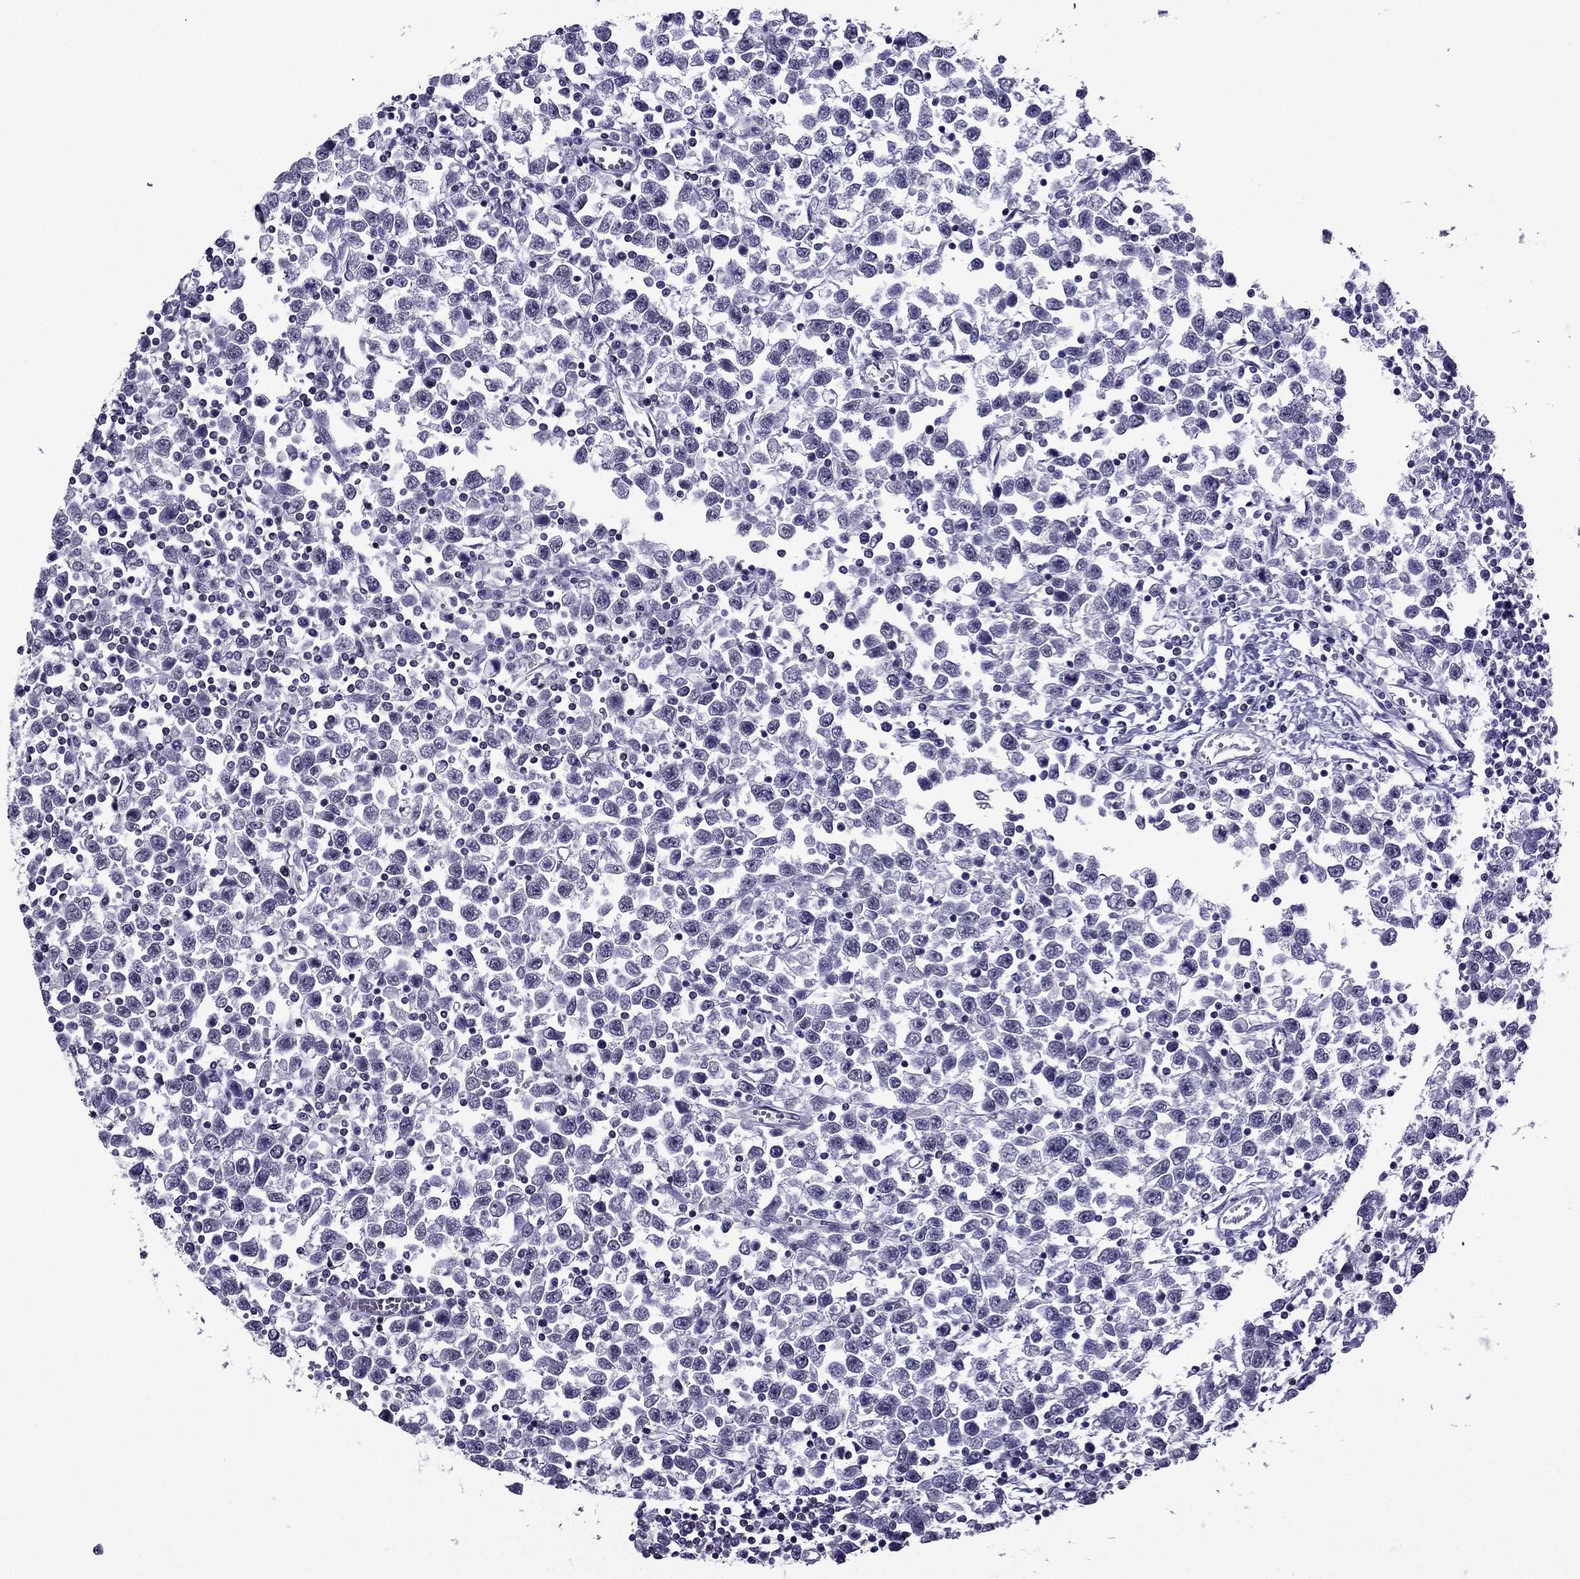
{"staining": {"intensity": "negative", "quantity": "none", "location": "none"}, "tissue": "testis cancer", "cell_type": "Tumor cells", "image_type": "cancer", "snomed": [{"axis": "morphology", "description": "Seminoma, NOS"}, {"axis": "topography", "description": "Testis"}], "caption": "Tumor cells show no significant protein positivity in testis cancer. (DAB IHC with hematoxylin counter stain).", "gene": "AAK1", "patient": {"sex": "male", "age": 34}}